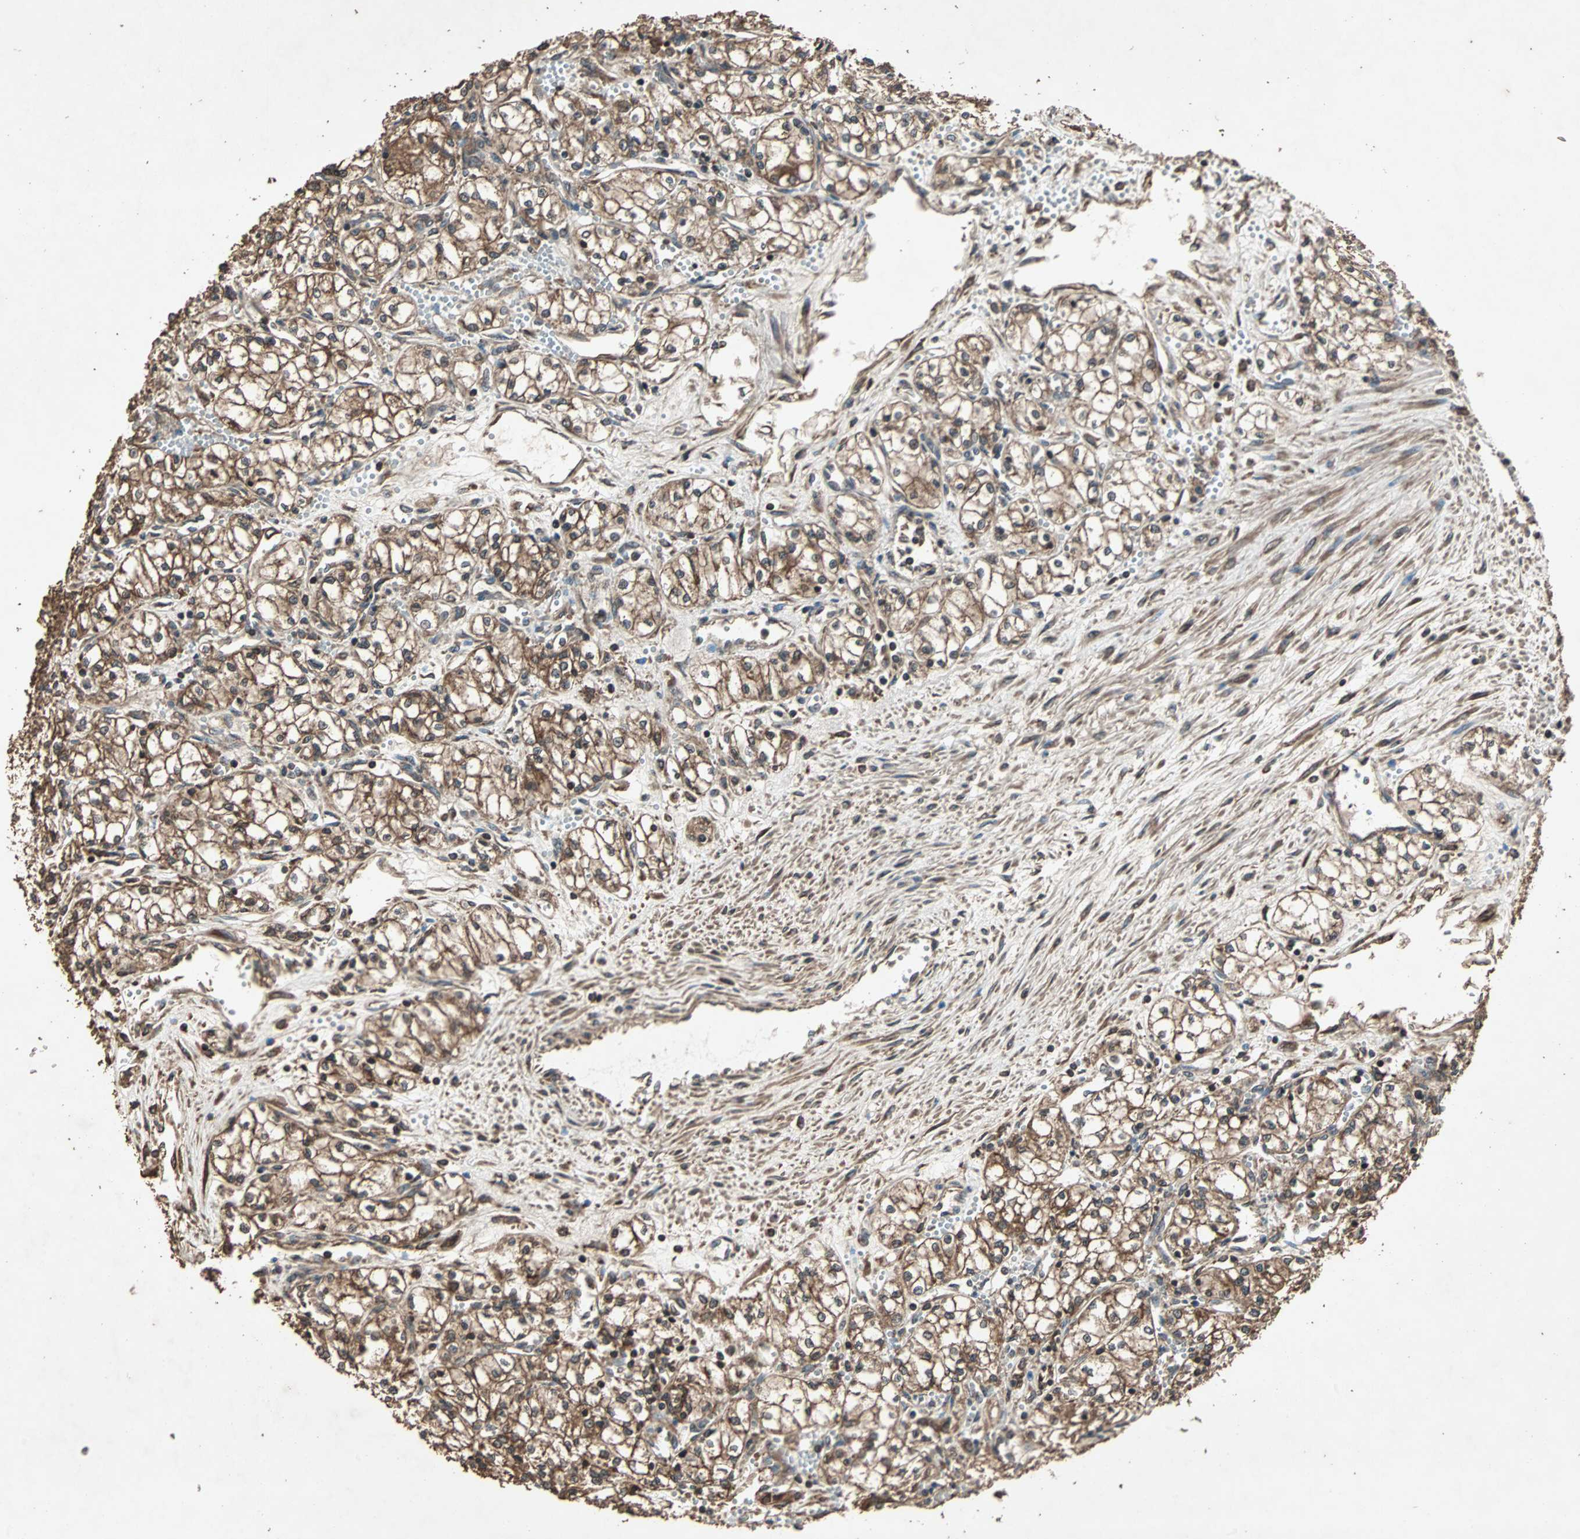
{"staining": {"intensity": "moderate", "quantity": ">75%", "location": "cytoplasmic/membranous"}, "tissue": "renal cancer", "cell_type": "Tumor cells", "image_type": "cancer", "snomed": [{"axis": "morphology", "description": "Normal tissue, NOS"}, {"axis": "morphology", "description": "Adenocarcinoma, NOS"}, {"axis": "topography", "description": "Kidney"}], "caption": "This micrograph demonstrates IHC staining of renal adenocarcinoma, with medium moderate cytoplasmic/membranous expression in approximately >75% of tumor cells.", "gene": "LAMTOR5", "patient": {"sex": "male", "age": 59}}